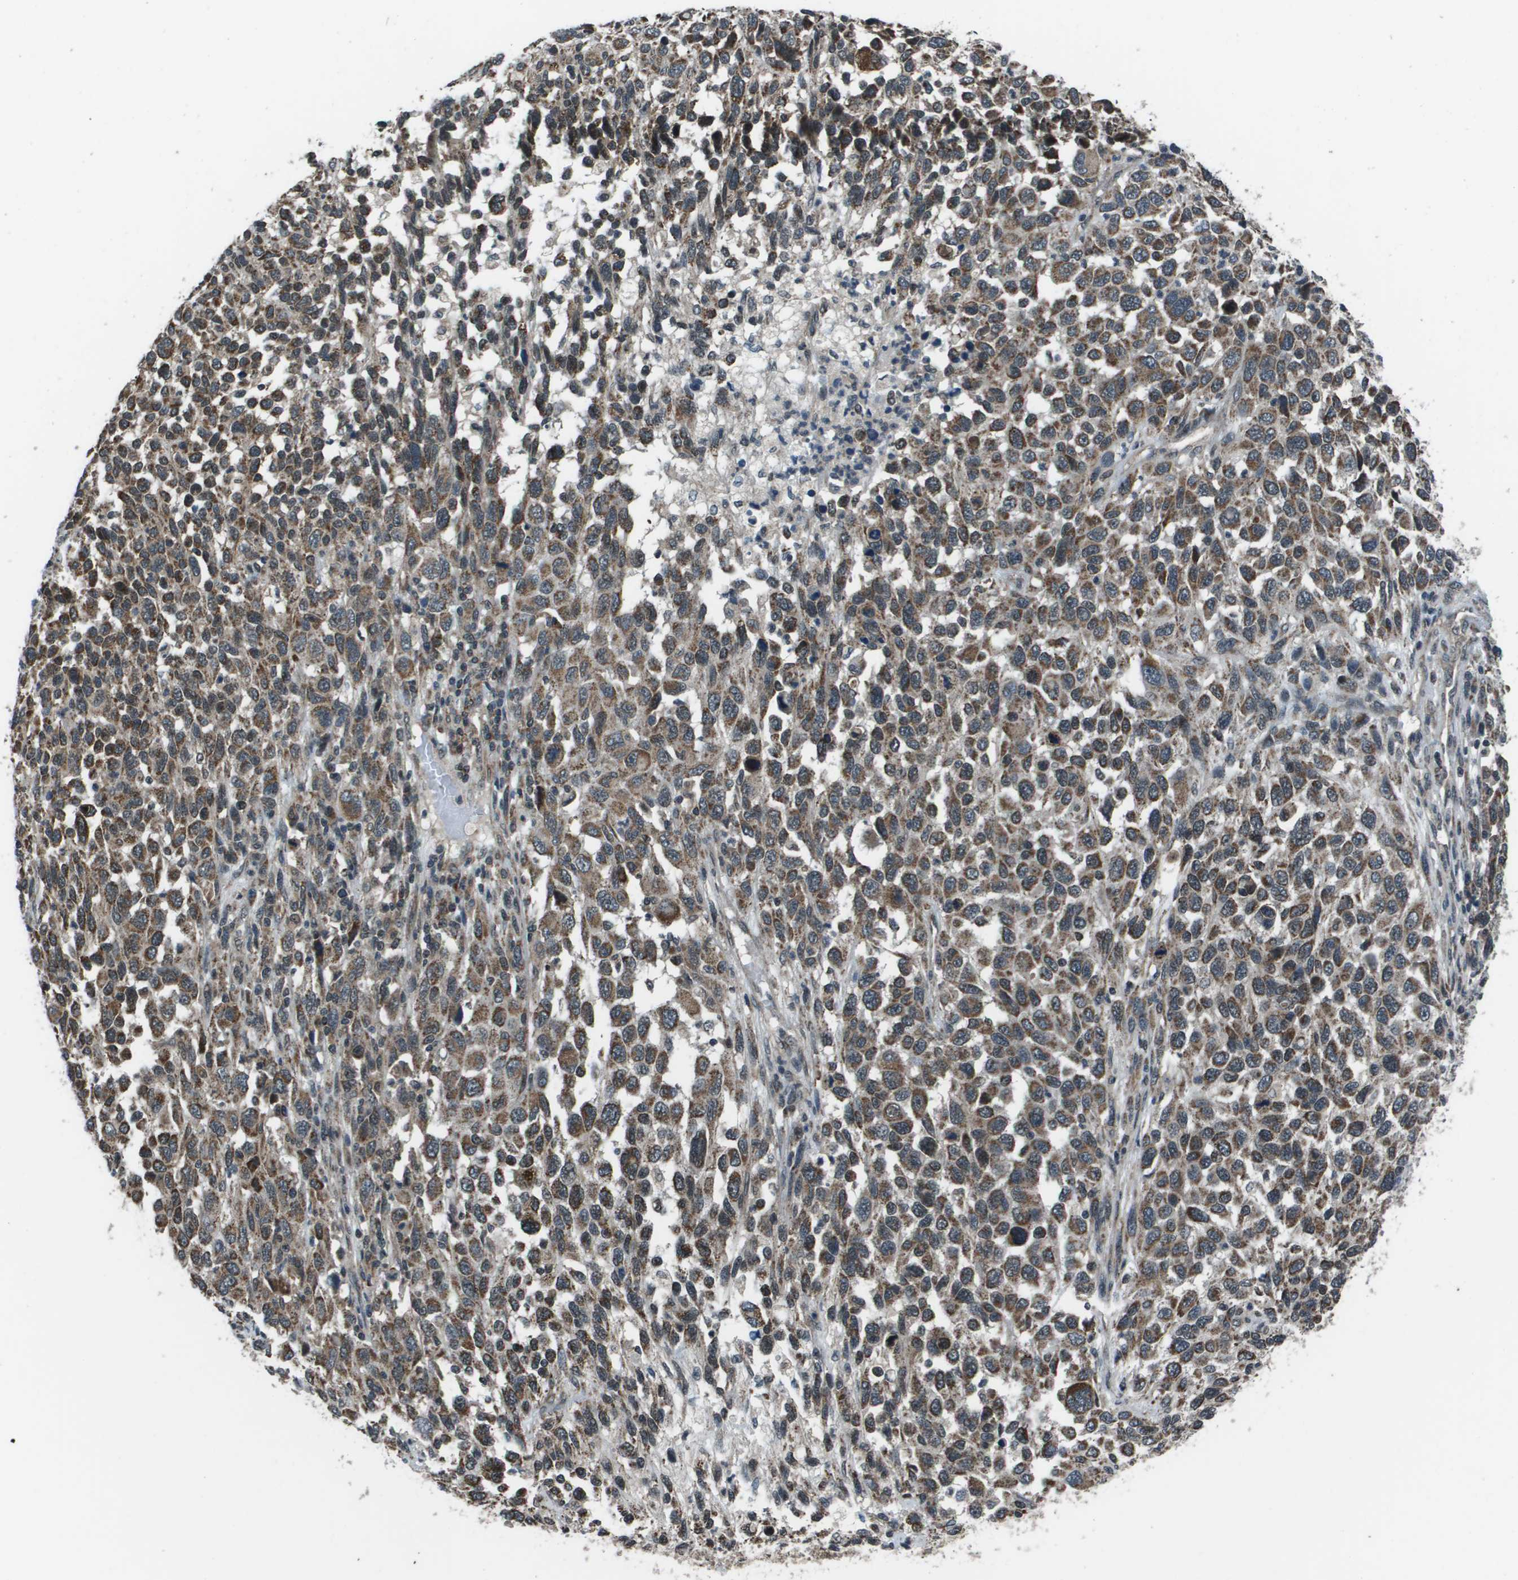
{"staining": {"intensity": "moderate", "quantity": ">75%", "location": "cytoplasmic/membranous"}, "tissue": "melanoma", "cell_type": "Tumor cells", "image_type": "cancer", "snomed": [{"axis": "morphology", "description": "Malignant melanoma, Metastatic site"}, {"axis": "topography", "description": "Lymph node"}], "caption": "Protein expression analysis of human malignant melanoma (metastatic site) reveals moderate cytoplasmic/membranous positivity in about >75% of tumor cells. (Brightfield microscopy of DAB IHC at high magnification).", "gene": "PPFIA1", "patient": {"sex": "male", "age": 61}}